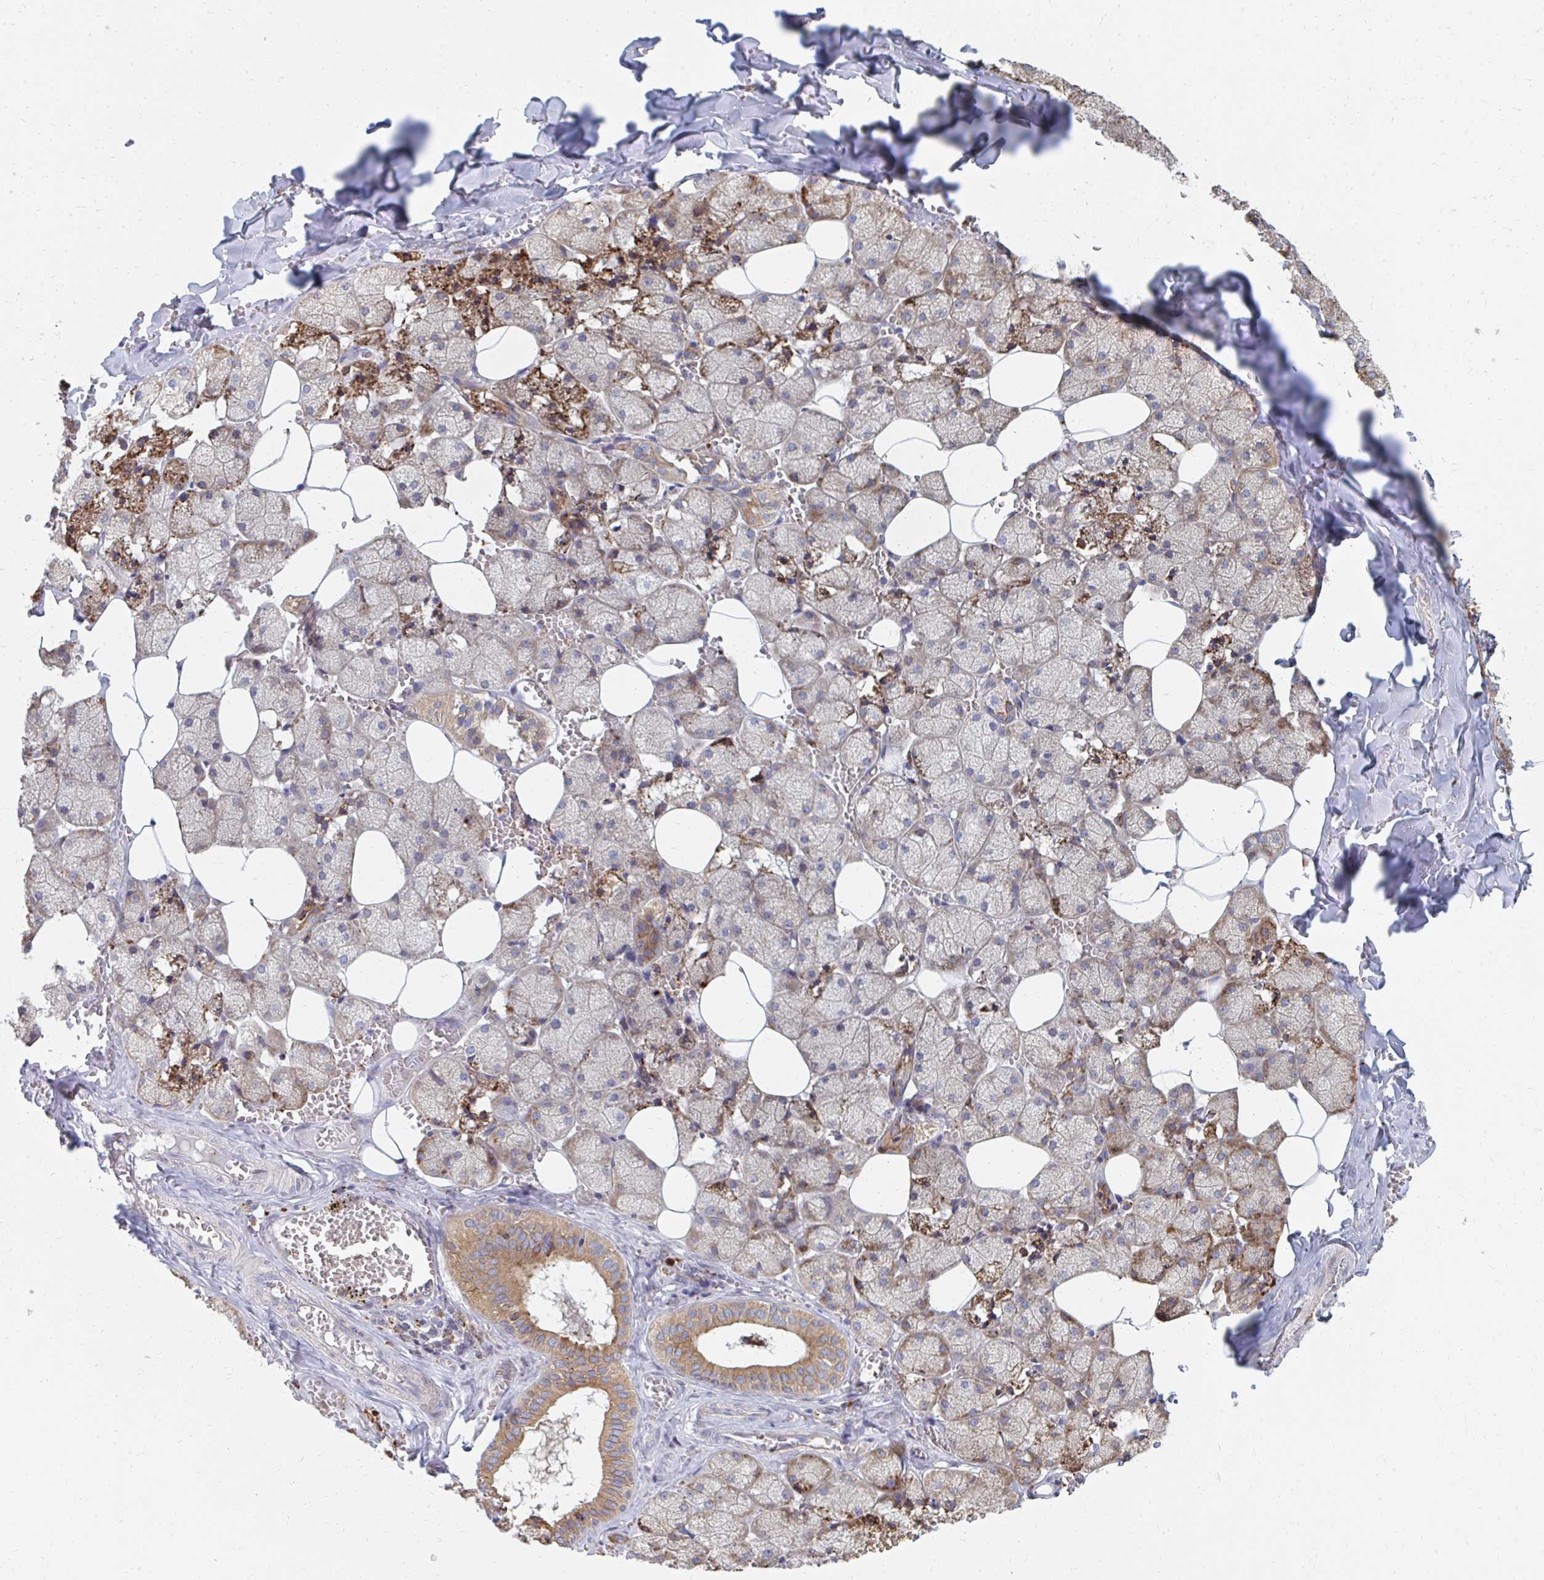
{"staining": {"intensity": "moderate", "quantity": "25%-75%", "location": "cytoplasmic/membranous"}, "tissue": "salivary gland", "cell_type": "Glandular cells", "image_type": "normal", "snomed": [{"axis": "morphology", "description": "Normal tissue, NOS"}, {"axis": "topography", "description": "Salivary gland"}, {"axis": "topography", "description": "Peripheral nerve tissue"}], "caption": "This histopathology image demonstrates normal salivary gland stained with immunohistochemistry to label a protein in brown. The cytoplasmic/membranous of glandular cells show moderate positivity for the protein. Nuclei are counter-stained blue.", "gene": "PPP1R13L", "patient": {"sex": "male", "age": 38}}